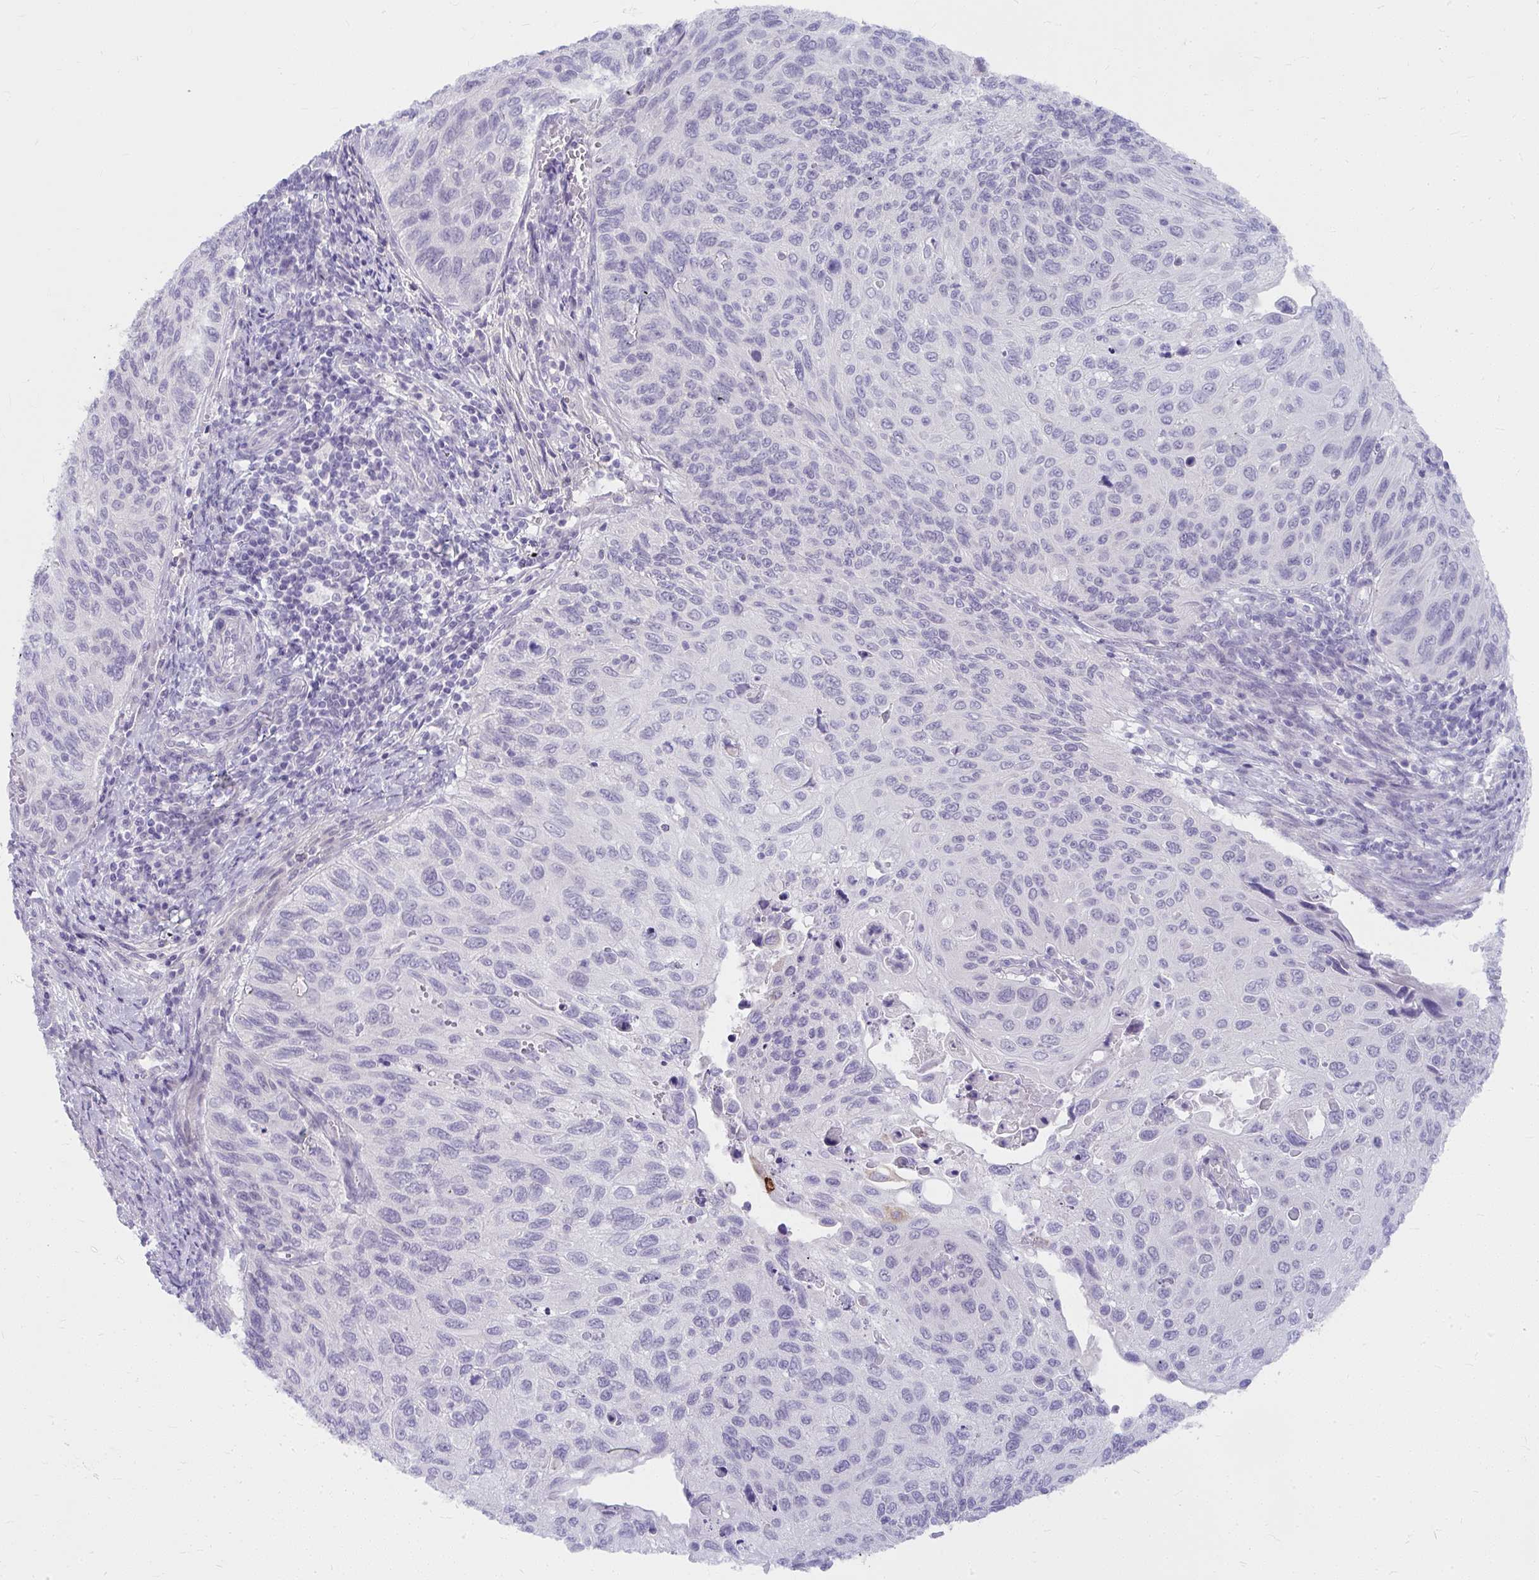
{"staining": {"intensity": "negative", "quantity": "none", "location": "none"}, "tissue": "cervical cancer", "cell_type": "Tumor cells", "image_type": "cancer", "snomed": [{"axis": "morphology", "description": "Squamous cell carcinoma, NOS"}, {"axis": "topography", "description": "Cervix"}], "caption": "An immunohistochemistry micrograph of cervical squamous cell carcinoma is shown. There is no staining in tumor cells of cervical squamous cell carcinoma. The staining was performed using DAB (3,3'-diaminobenzidine) to visualize the protein expression in brown, while the nuclei were stained in blue with hematoxylin (Magnification: 20x).", "gene": "UGT3A2", "patient": {"sex": "female", "age": 70}}